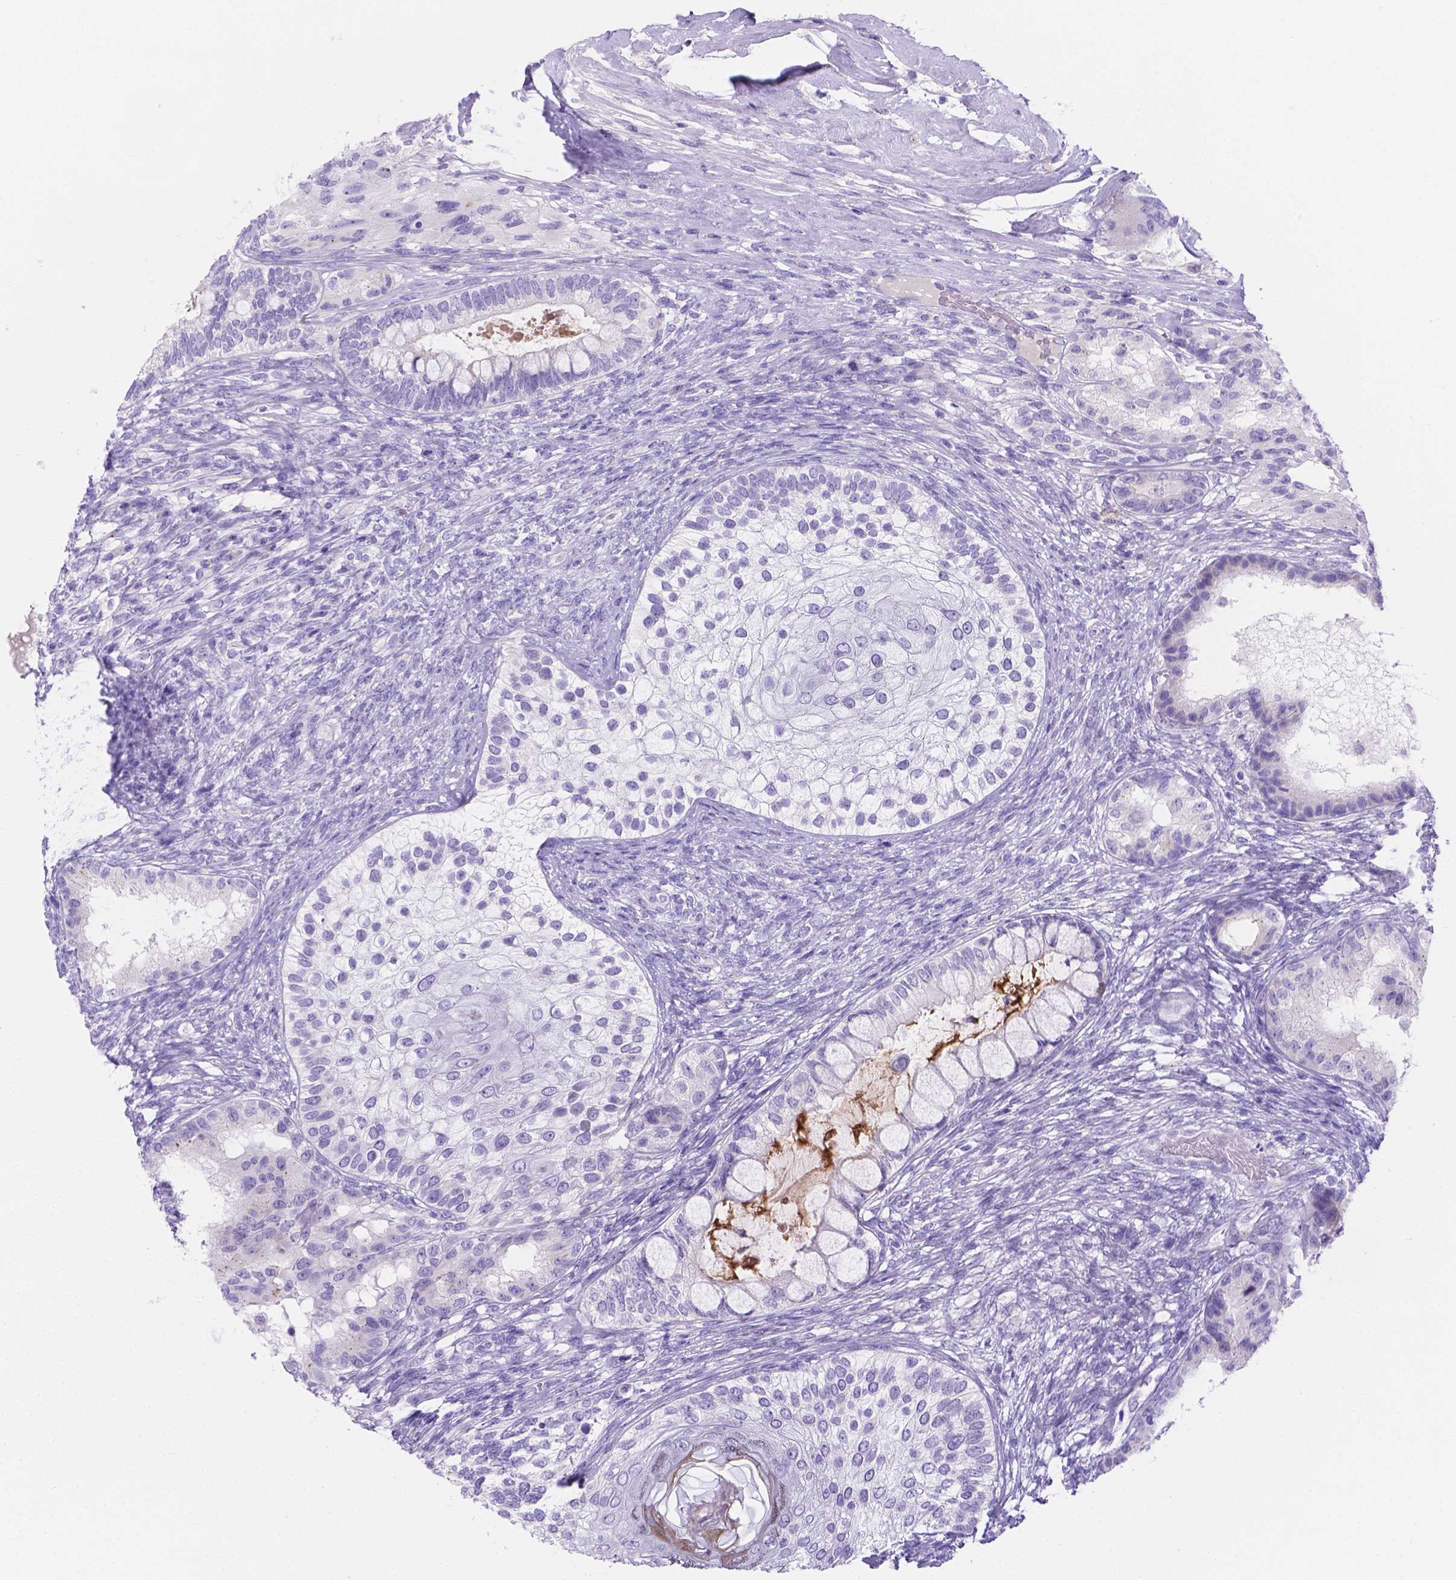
{"staining": {"intensity": "negative", "quantity": "none", "location": "none"}, "tissue": "testis cancer", "cell_type": "Tumor cells", "image_type": "cancer", "snomed": [{"axis": "morphology", "description": "Seminoma, NOS"}, {"axis": "morphology", "description": "Carcinoma, Embryonal, NOS"}, {"axis": "topography", "description": "Testis"}], "caption": "IHC histopathology image of testis cancer stained for a protein (brown), which reveals no expression in tumor cells.", "gene": "MLN", "patient": {"sex": "male", "age": 41}}